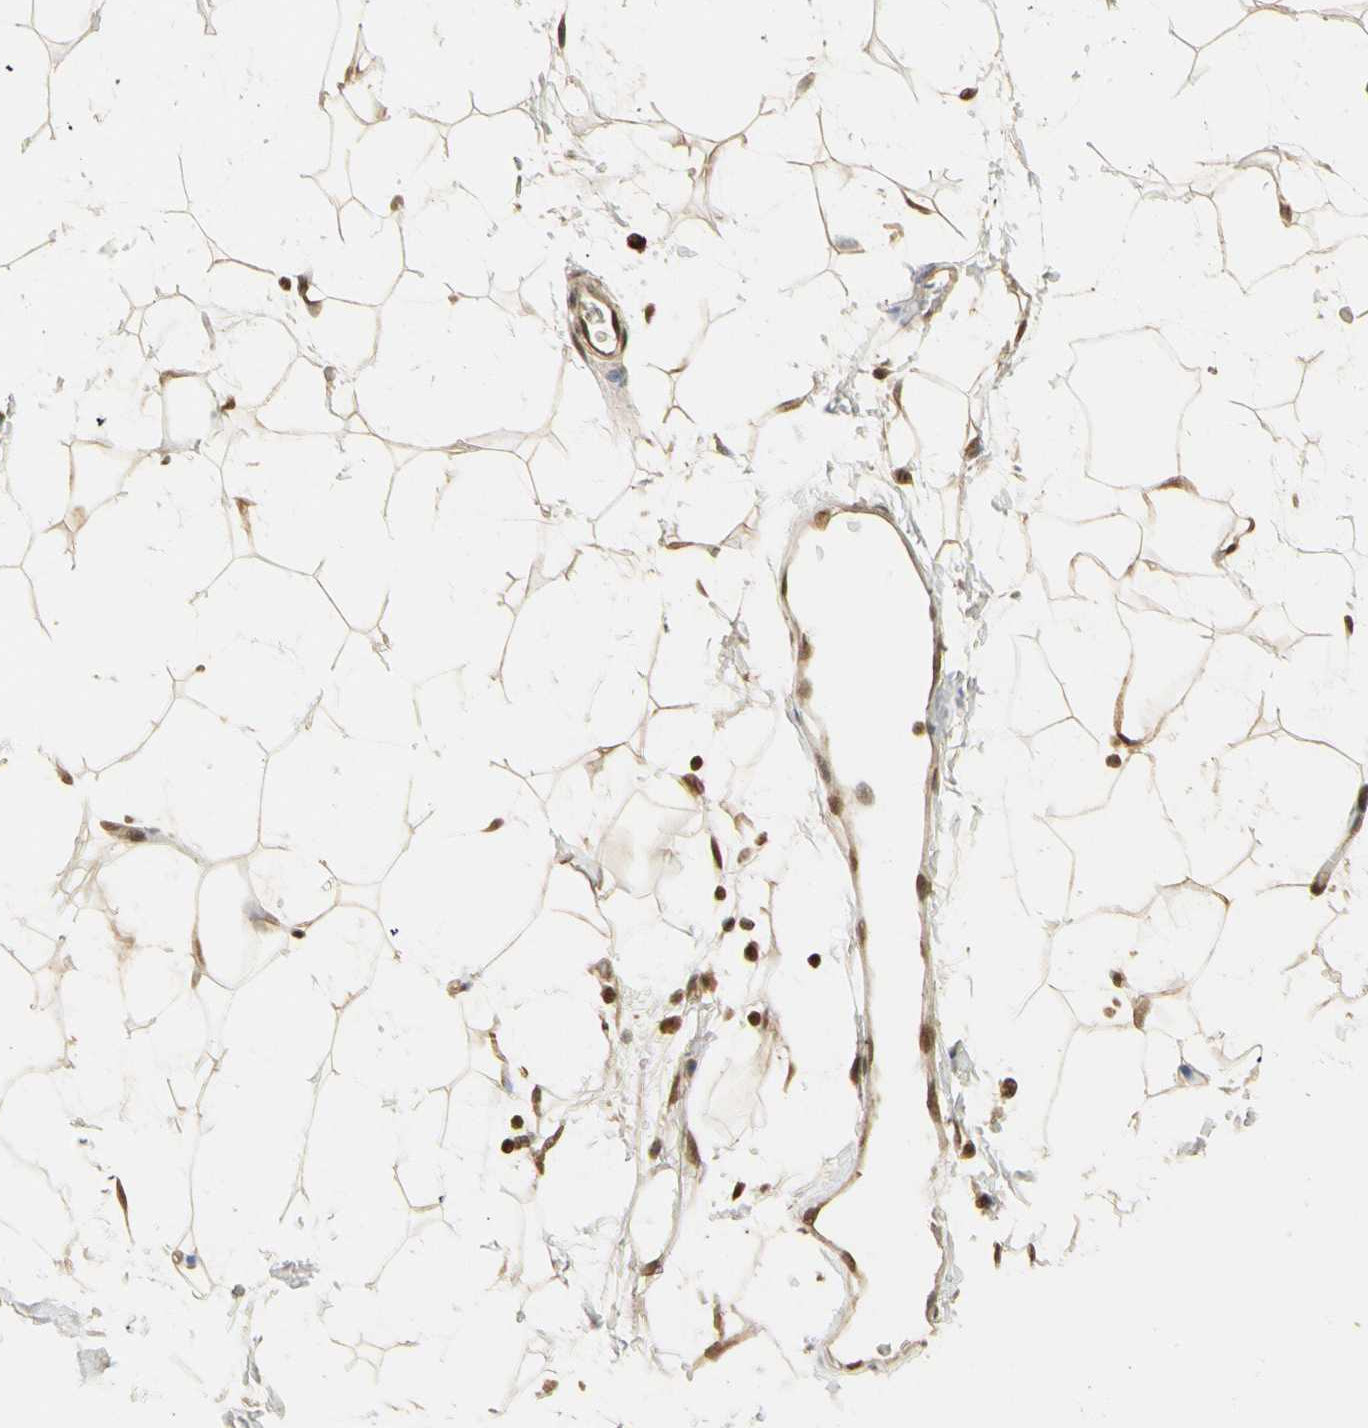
{"staining": {"intensity": "moderate", "quantity": ">75%", "location": "cytoplasmic/membranous,nuclear"}, "tissue": "adipose tissue", "cell_type": "Adipocytes", "image_type": "normal", "snomed": [{"axis": "morphology", "description": "Normal tissue, NOS"}, {"axis": "topography", "description": "Soft tissue"}], "caption": "DAB (3,3'-diaminobenzidine) immunohistochemical staining of normal human adipose tissue reveals moderate cytoplasmic/membranous,nuclear protein staining in about >75% of adipocytes.", "gene": "SOD1", "patient": {"sex": "male", "age": 72}}